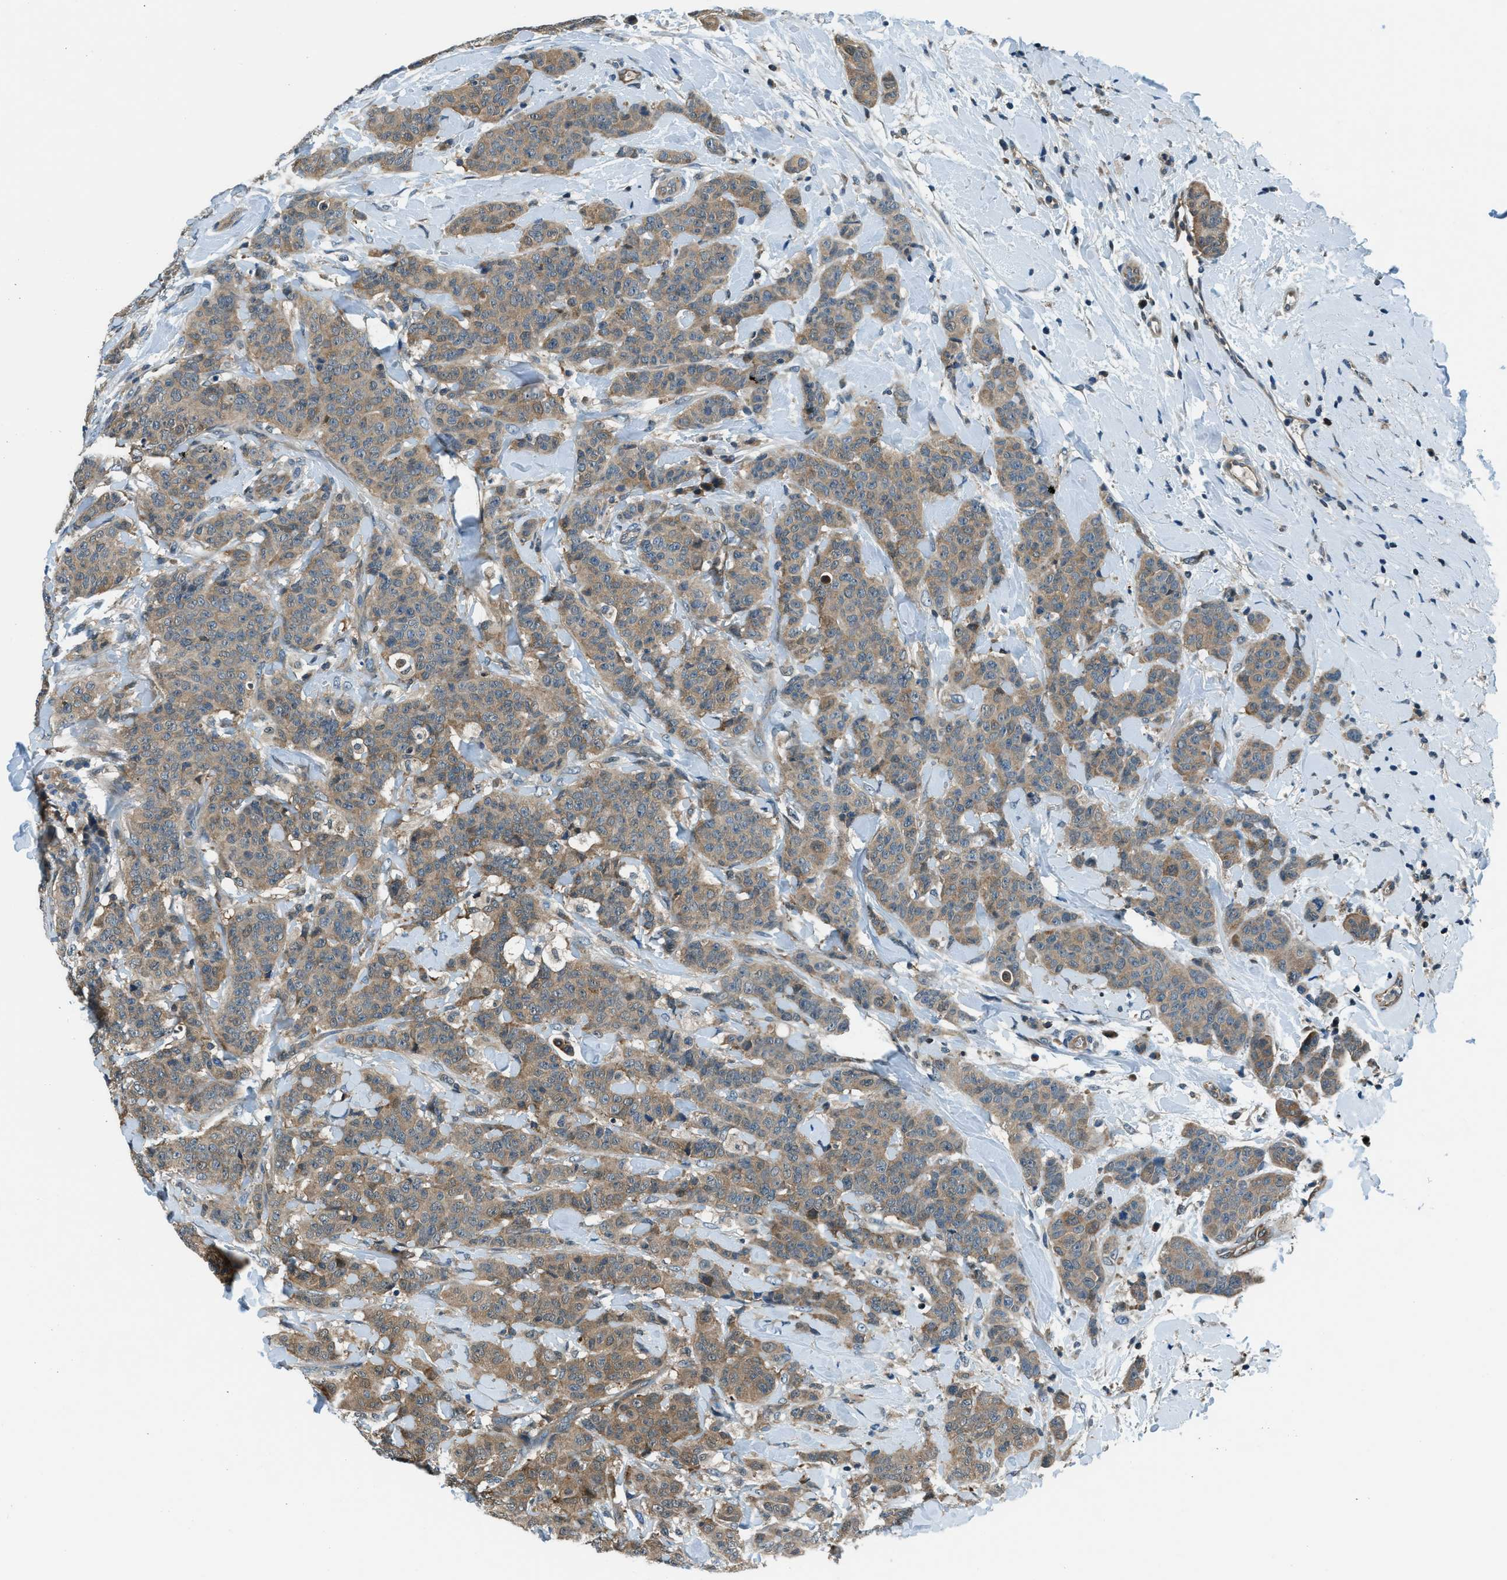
{"staining": {"intensity": "moderate", "quantity": ">75%", "location": "cytoplasmic/membranous"}, "tissue": "breast cancer", "cell_type": "Tumor cells", "image_type": "cancer", "snomed": [{"axis": "morphology", "description": "Normal tissue, NOS"}, {"axis": "morphology", "description": "Duct carcinoma"}, {"axis": "topography", "description": "Breast"}], "caption": "About >75% of tumor cells in human breast invasive ductal carcinoma demonstrate moderate cytoplasmic/membranous protein staining as visualized by brown immunohistochemical staining.", "gene": "HEBP2", "patient": {"sex": "female", "age": 40}}